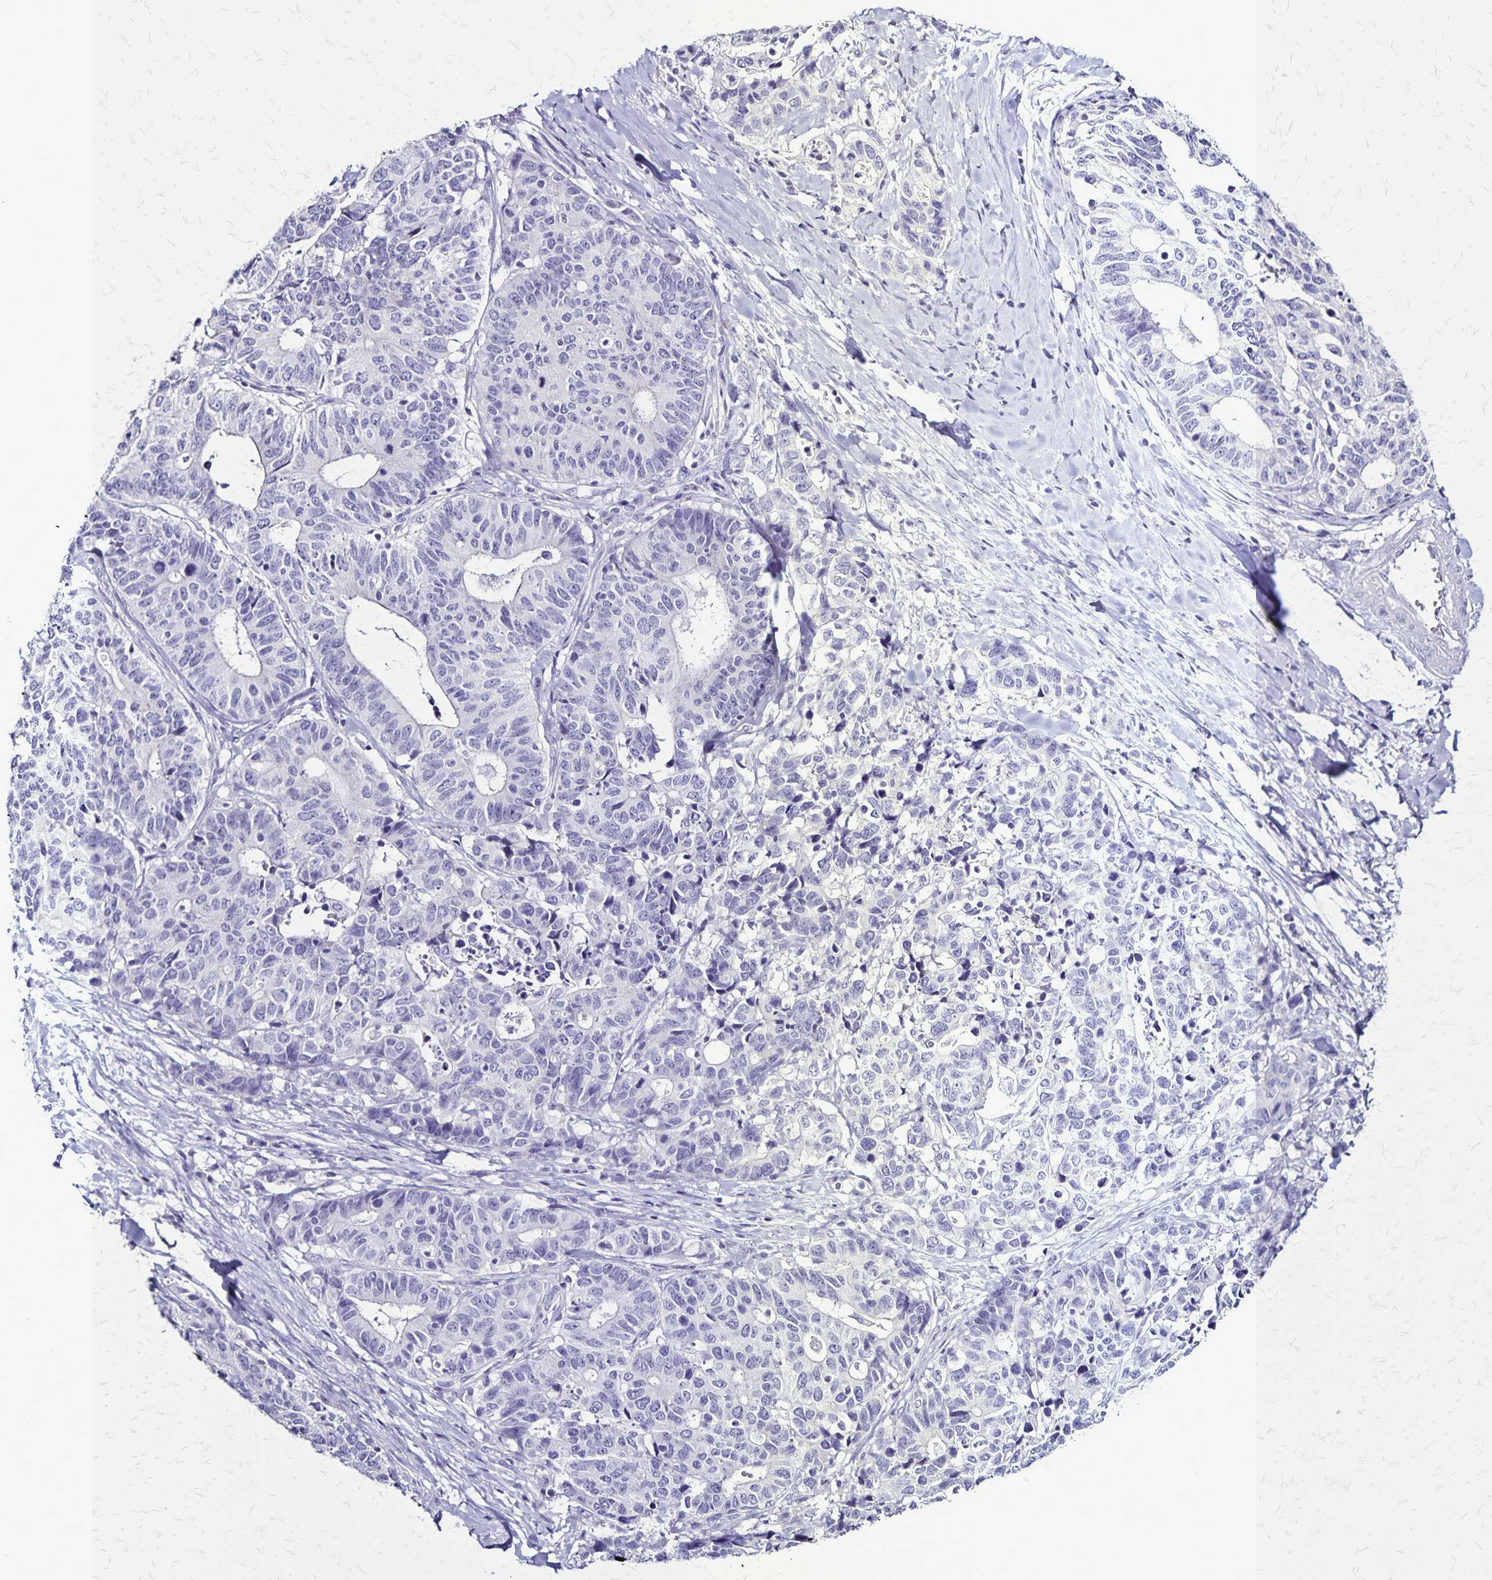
{"staining": {"intensity": "negative", "quantity": "none", "location": "none"}, "tissue": "stomach cancer", "cell_type": "Tumor cells", "image_type": "cancer", "snomed": [{"axis": "morphology", "description": "Adenocarcinoma, NOS"}, {"axis": "topography", "description": "Stomach, upper"}], "caption": "The IHC micrograph has no significant expression in tumor cells of stomach cancer tissue.", "gene": "PLXNA4", "patient": {"sex": "female", "age": 67}}